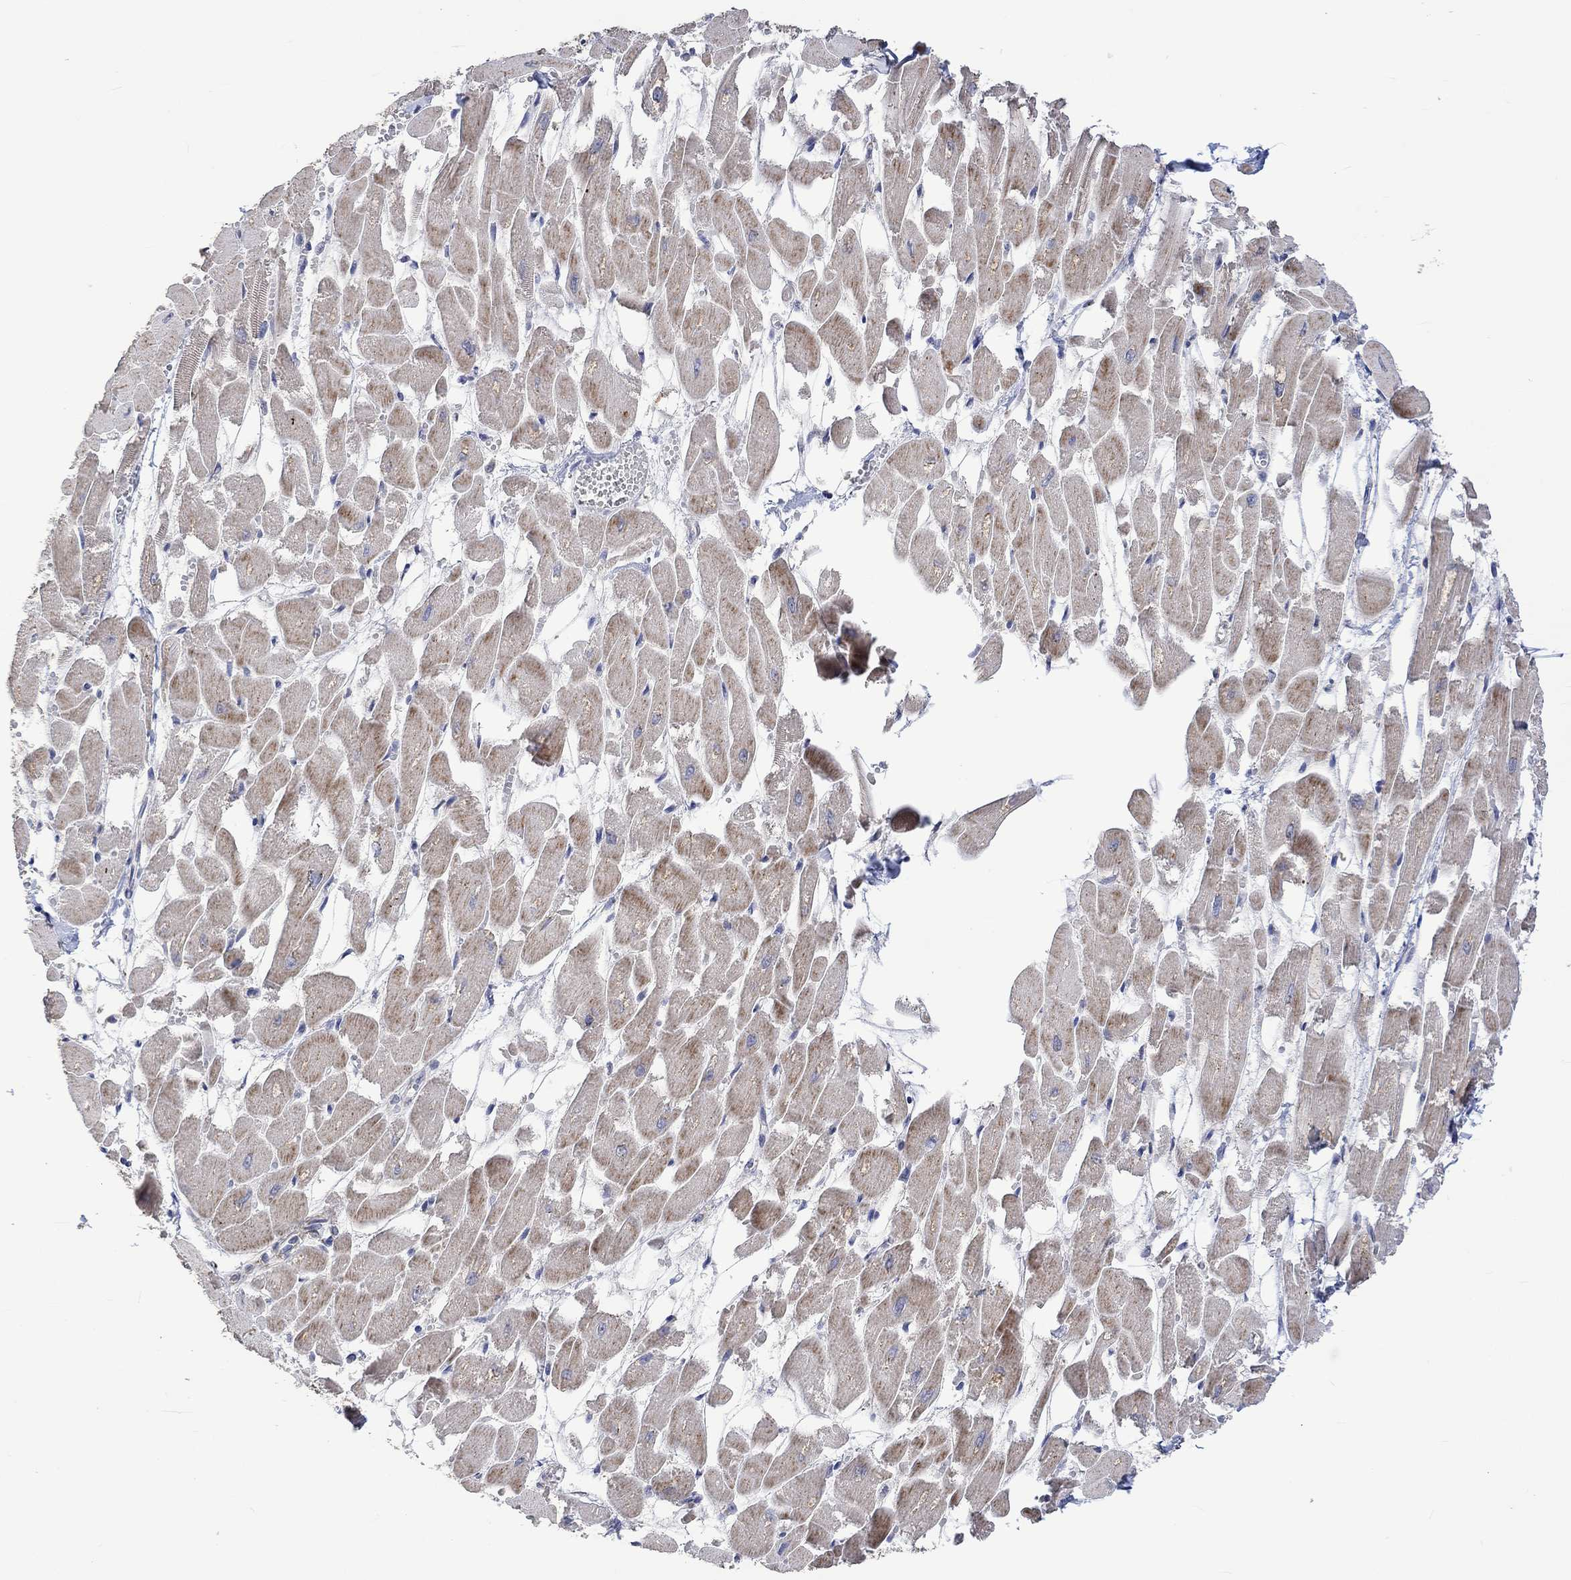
{"staining": {"intensity": "weak", "quantity": "<25%", "location": "cytoplasmic/membranous"}, "tissue": "heart muscle", "cell_type": "Cardiomyocytes", "image_type": "normal", "snomed": [{"axis": "morphology", "description": "Normal tissue, NOS"}, {"axis": "topography", "description": "Heart"}], "caption": "A photomicrograph of heart muscle stained for a protein displays no brown staining in cardiomyocytes.", "gene": "SLC48A1", "patient": {"sex": "female", "age": 52}}